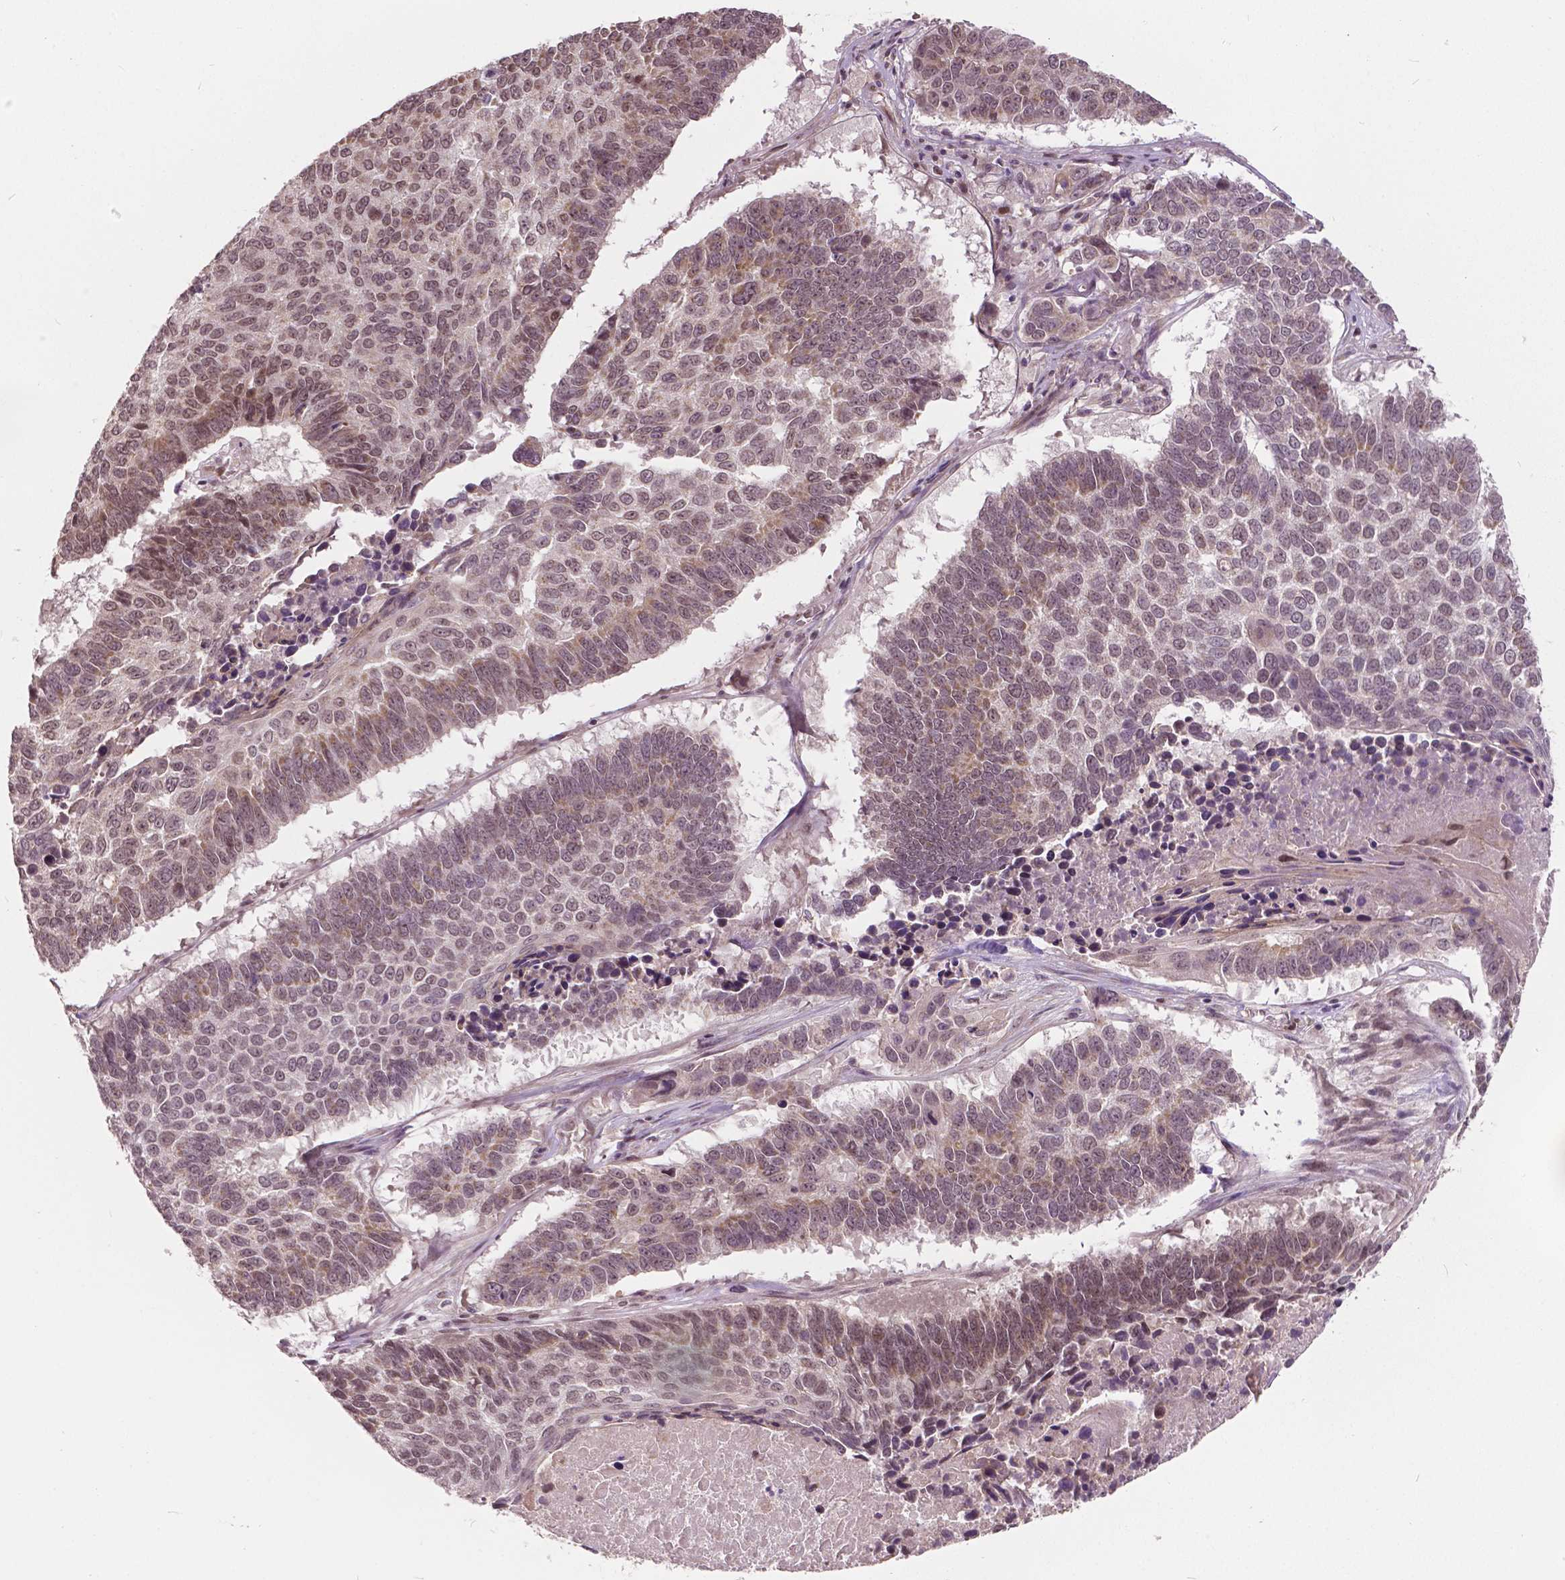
{"staining": {"intensity": "weak", "quantity": "25%-75%", "location": "nuclear"}, "tissue": "lung cancer", "cell_type": "Tumor cells", "image_type": "cancer", "snomed": [{"axis": "morphology", "description": "Squamous cell carcinoma, NOS"}, {"axis": "topography", "description": "Lung"}], "caption": "Immunohistochemistry (IHC) of lung squamous cell carcinoma demonstrates low levels of weak nuclear expression in approximately 25%-75% of tumor cells.", "gene": "HMBOX1", "patient": {"sex": "male", "age": 73}}